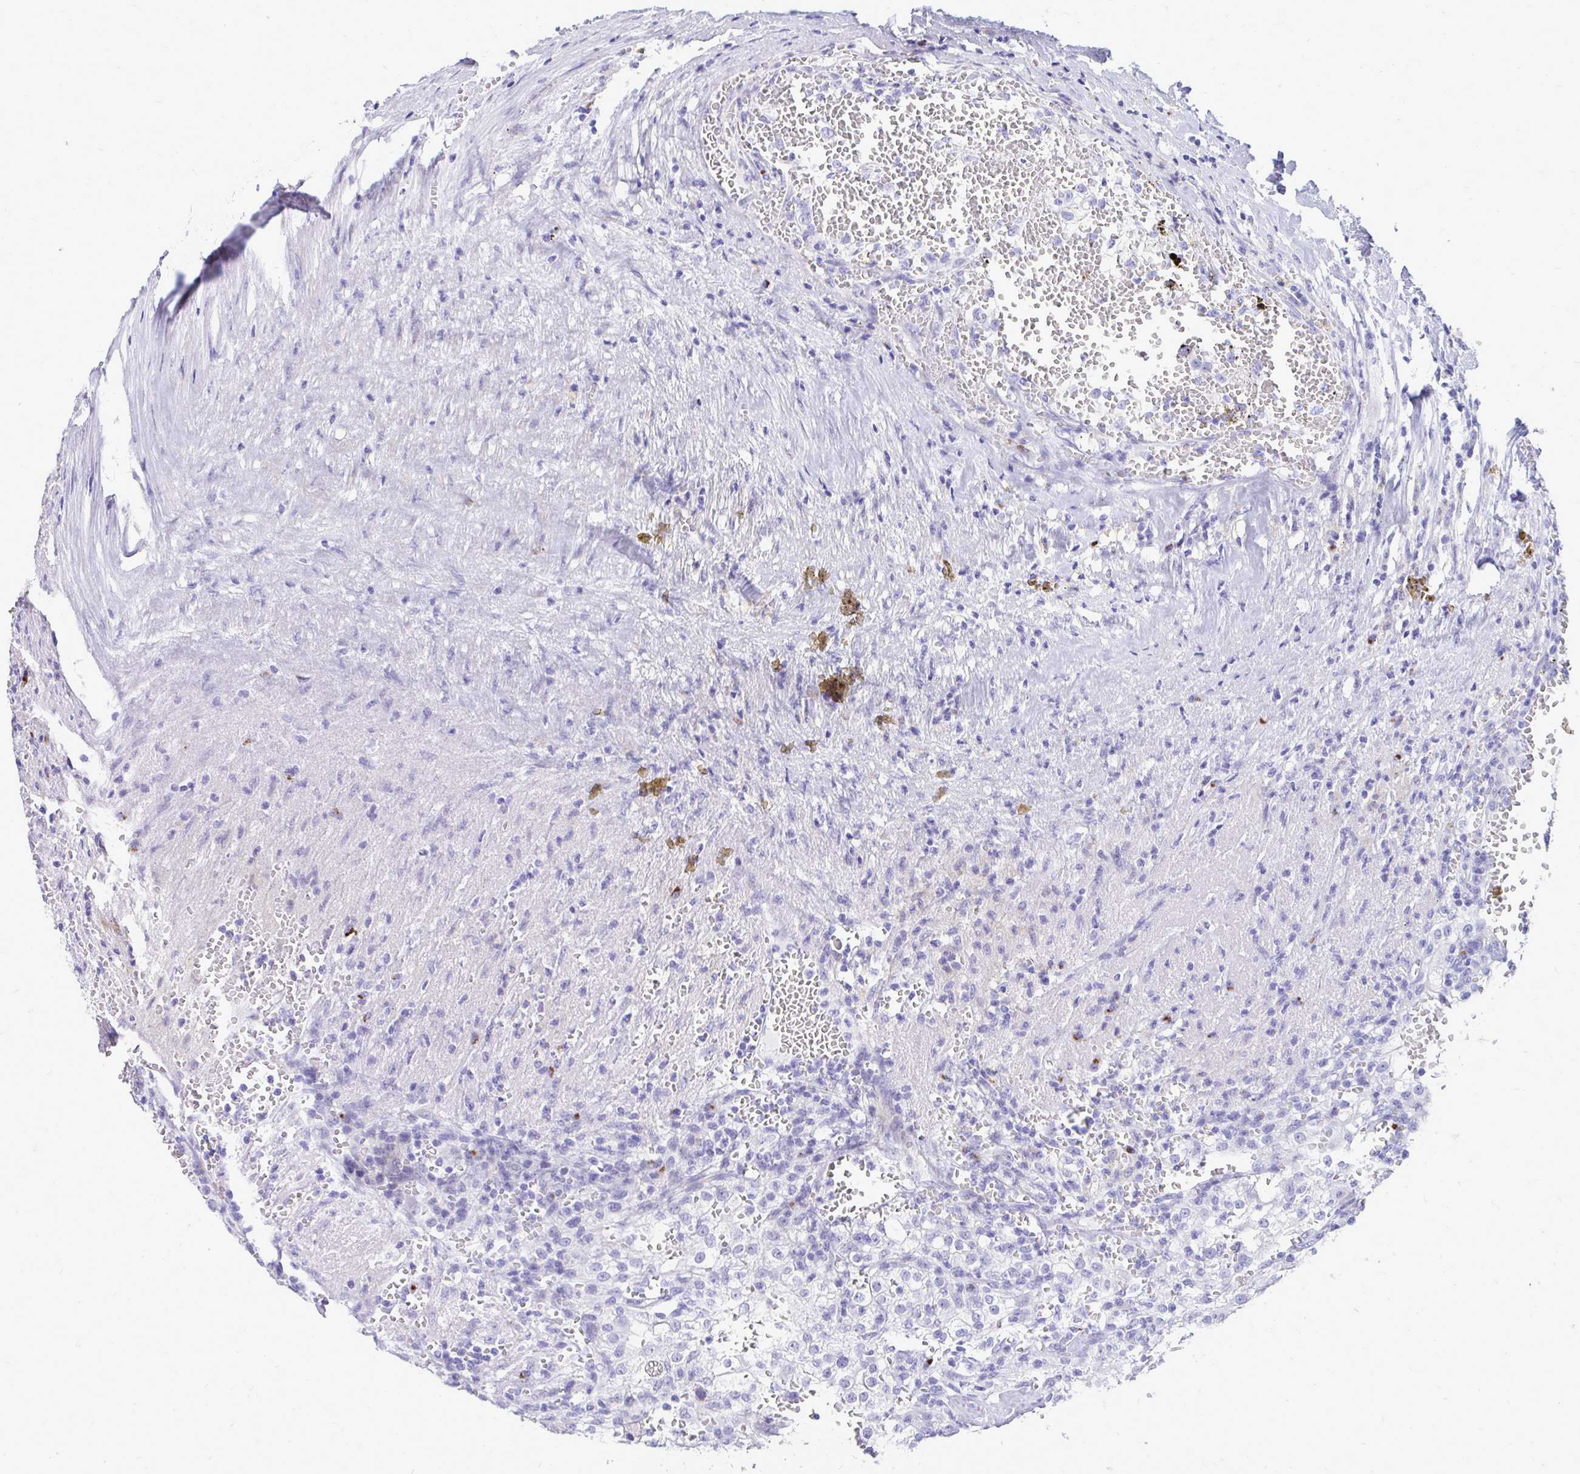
{"staining": {"intensity": "negative", "quantity": "none", "location": "none"}, "tissue": "renal cancer", "cell_type": "Tumor cells", "image_type": "cancer", "snomed": [{"axis": "morphology", "description": "Adenocarcinoma, NOS"}, {"axis": "topography", "description": "Kidney"}], "caption": "The histopathology image reveals no staining of tumor cells in renal cancer (adenocarcinoma).", "gene": "ANKDD1B", "patient": {"sex": "female", "age": 74}}